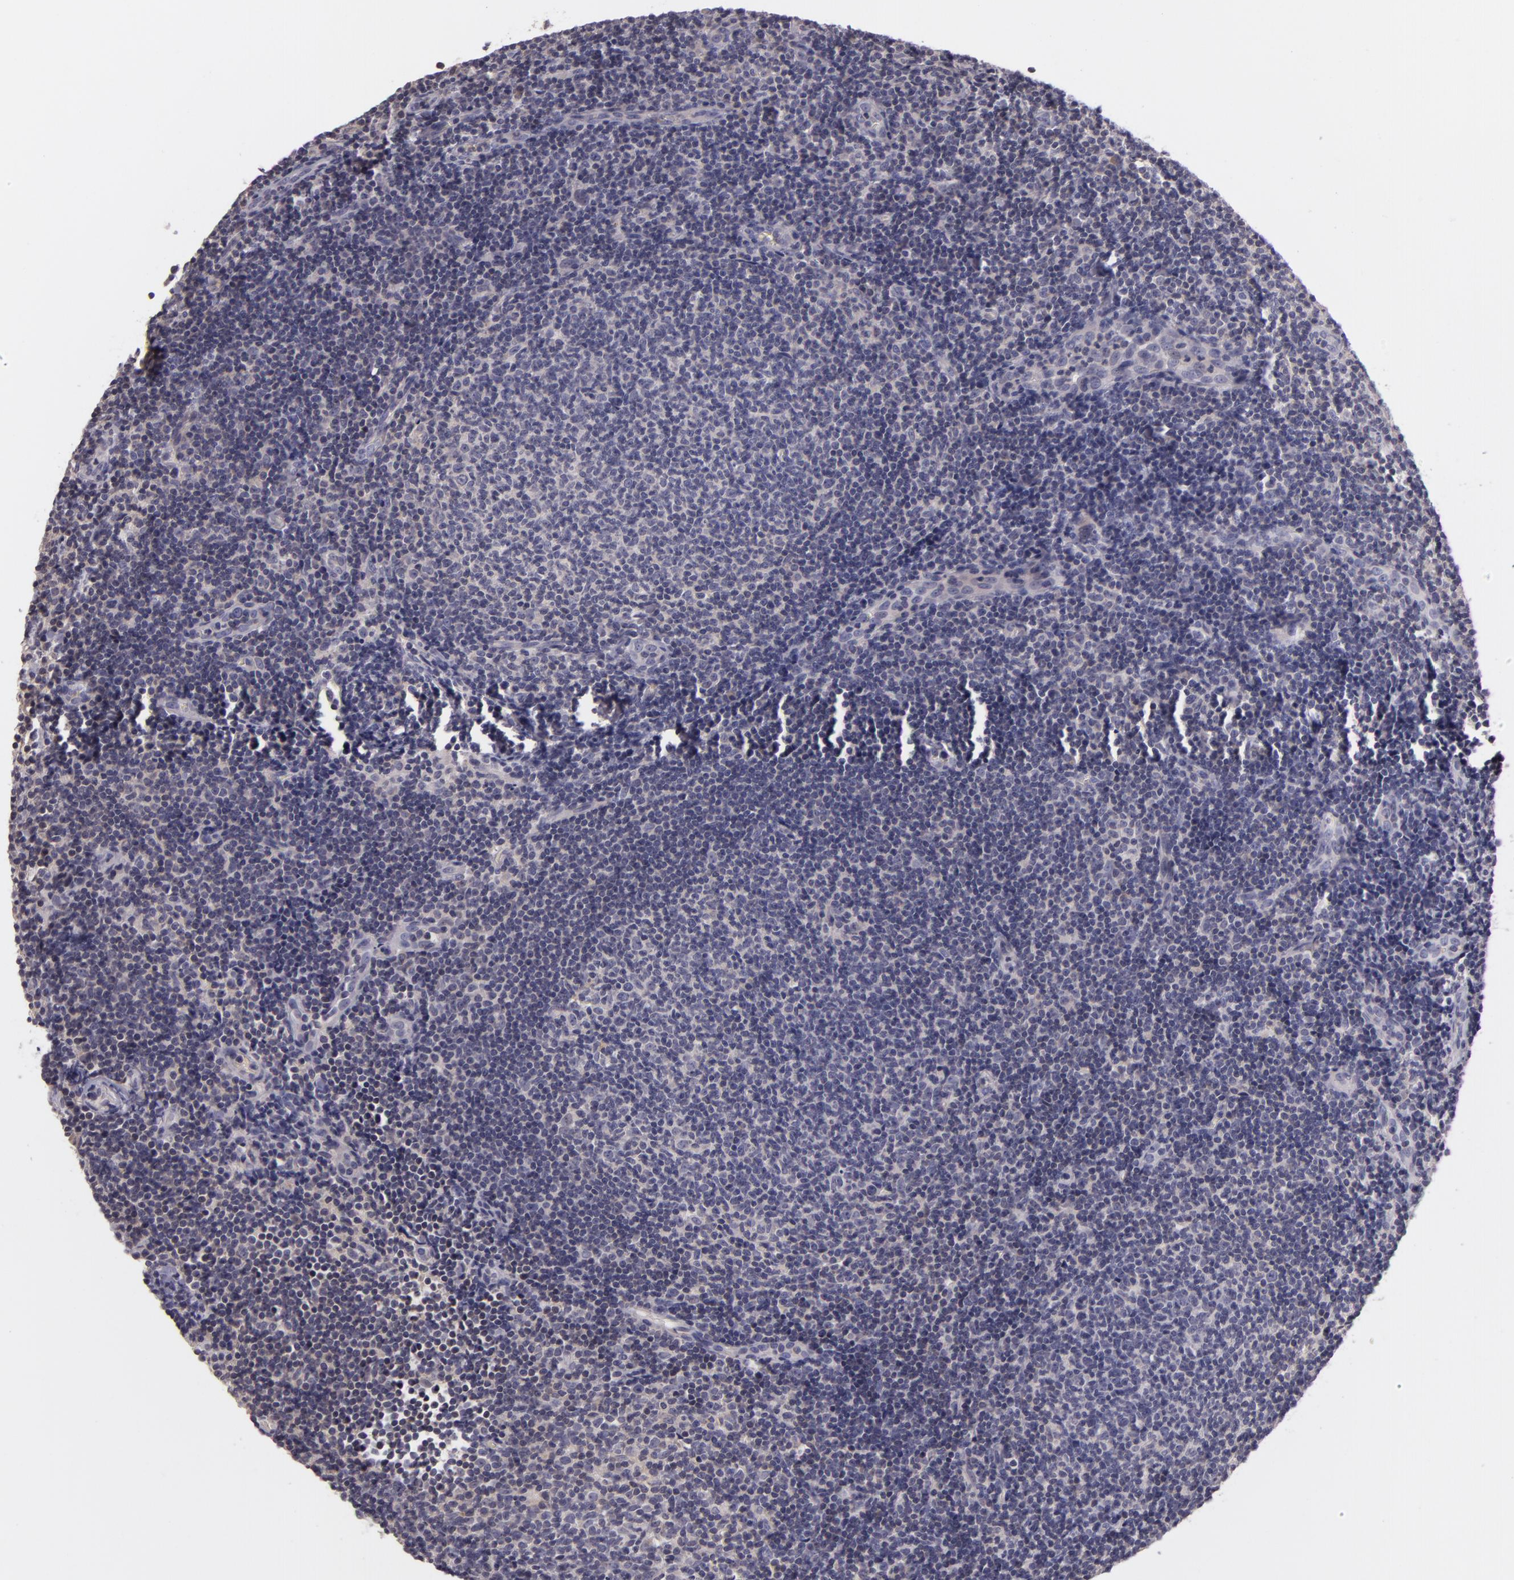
{"staining": {"intensity": "negative", "quantity": "none", "location": "none"}, "tissue": "lymphoma", "cell_type": "Tumor cells", "image_type": "cancer", "snomed": [{"axis": "morphology", "description": "Malignant lymphoma, non-Hodgkin's type, Low grade"}, {"axis": "topography", "description": "Lymph node"}], "caption": "Immunohistochemical staining of human lymphoma shows no significant staining in tumor cells.", "gene": "RALGAPA1", "patient": {"sex": "male", "age": 49}}